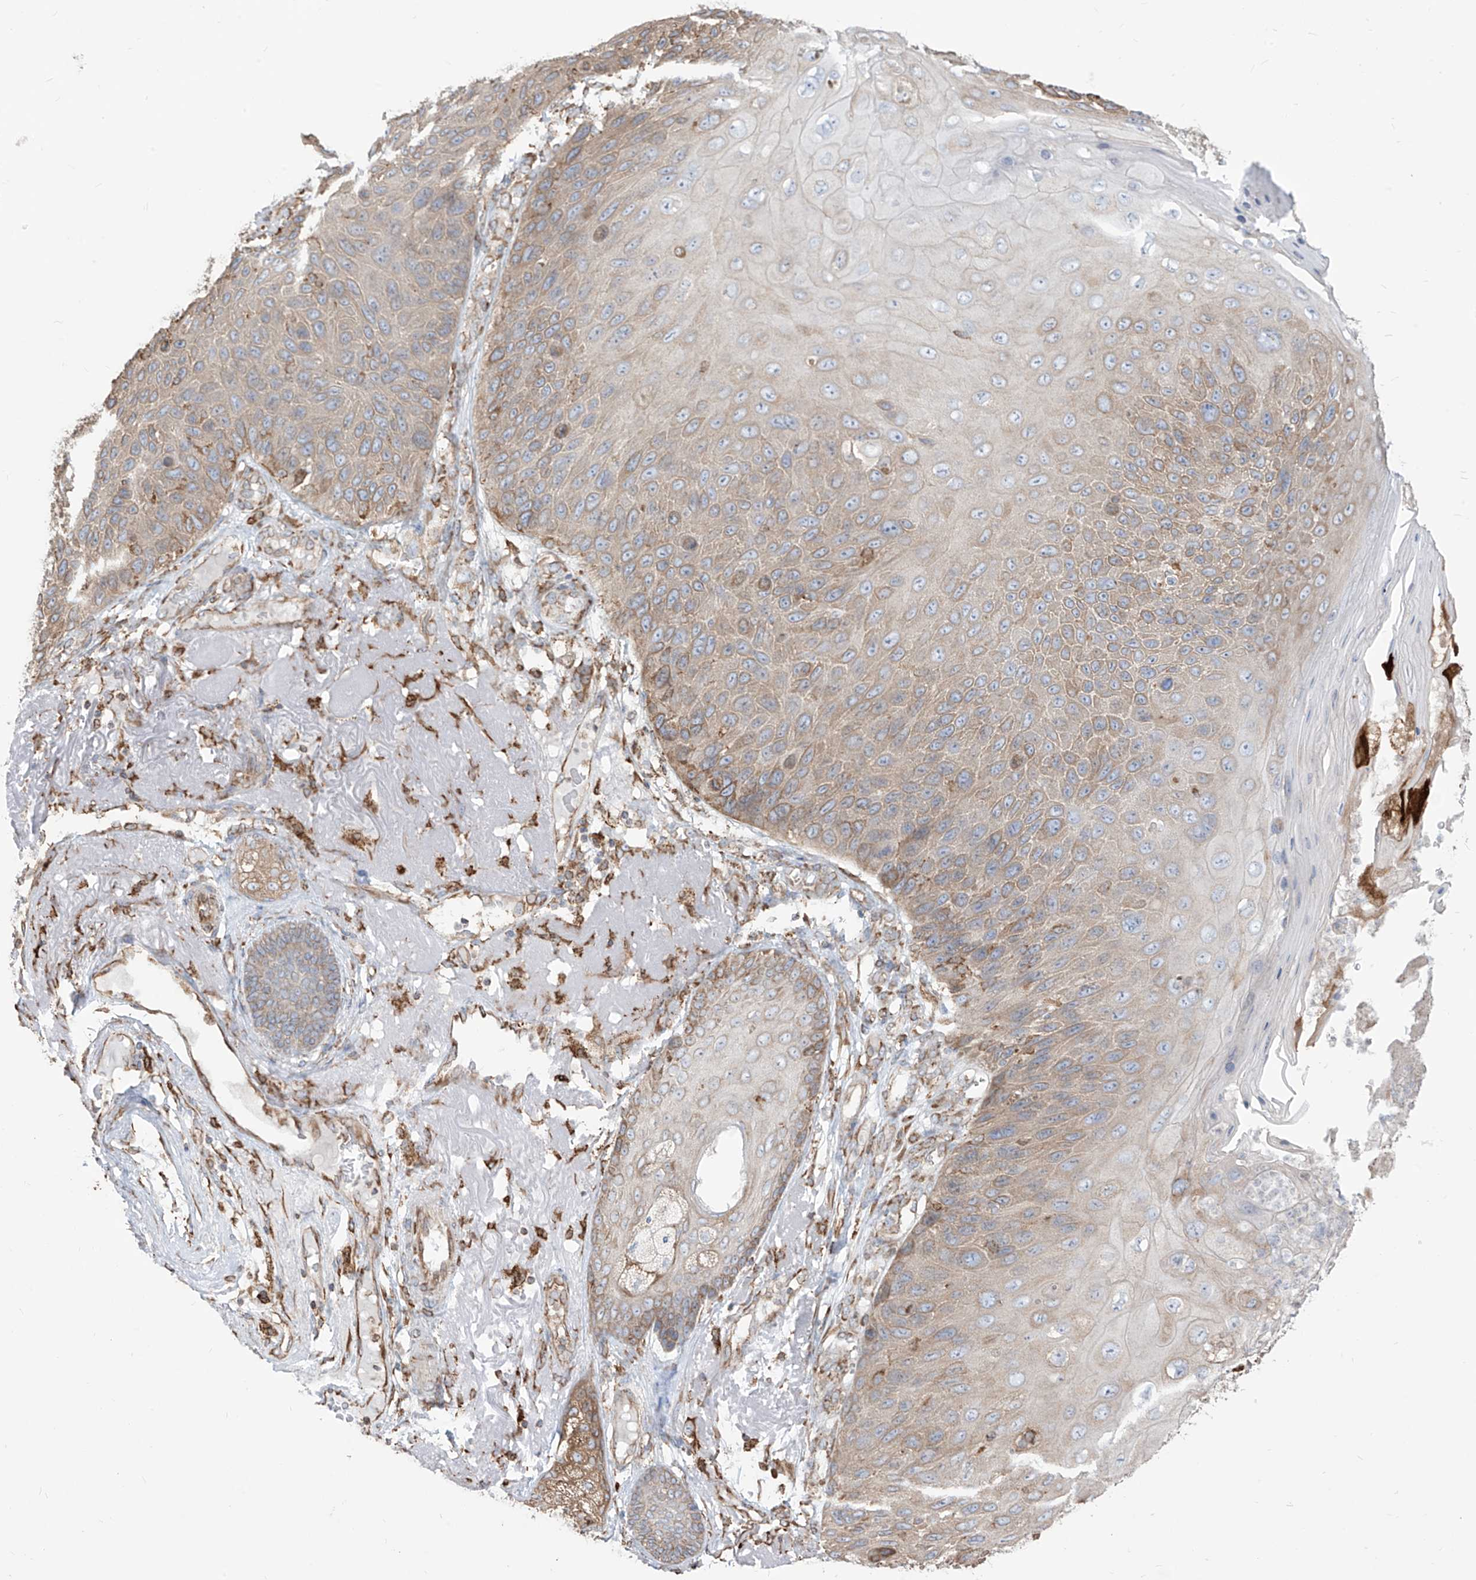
{"staining": {"intensity": "weak", "quantity": ">75%", "location": "cytoplasmic/membranous"}, "tissue": "skin cancer", "cell_type": "Tumor cells", "image_type": "cancer", "snomed": [{"axis": "morphology", "description": "Squamous cell carcinoma, NOS"}, {"axis": "topography", "description": "Skin"}], "caption": "DAB (3,3'-diaminobenzidine) immunohistochemical staining of skin cancer (squamous cell carcinoma) exhibits weak cytoplasmic/membranous protein expression in about >75% of tumor cells. (DAB IHC with brightfield microscopy, high magnification).", "gene": "PDIA6", "patient": {"sex": "female", "age": 88}}